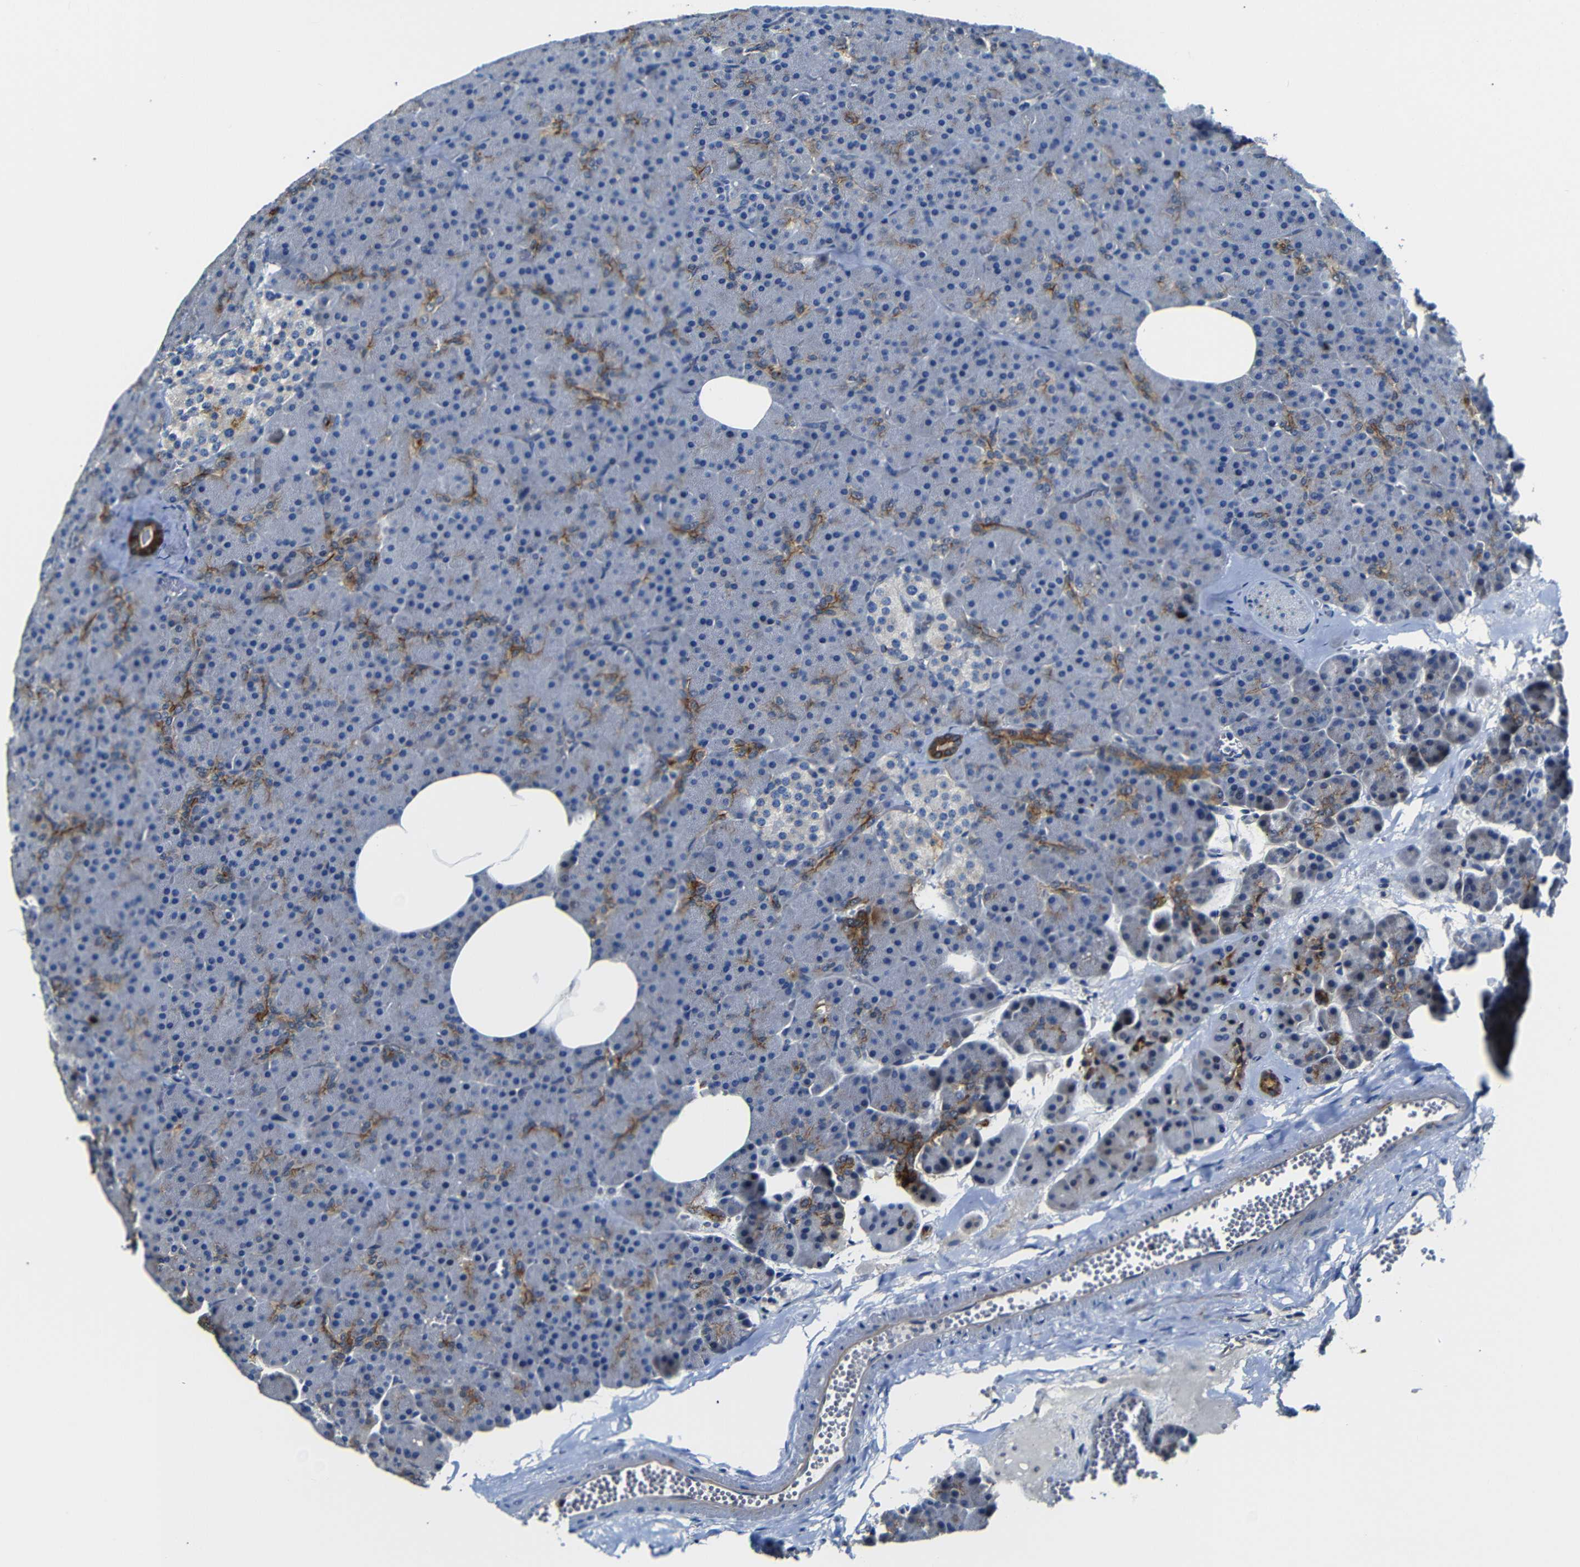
{"staining": {"intensity": "strong", "quantity": "<25%", "location": "cytoplasmic/membranous"}, "tissue": "pancreas", "cell_type": "Exocrine glandular cells", "image_type": "normal", "snomed": [{"axis": "morphology", "description": "Normal tissue, NOS"}, {"axis": "topography", "description": "Pancreas"}], "caption": "A histopathology image showing strong cytoplasmic/membranous staining in approximately <25% of exocrine glandular cells in unremarkable pancreas, as visualized by brown immunohistochemical staining.", "gene": "AFDN", "patient": {"sex": "female", "age": 35}}